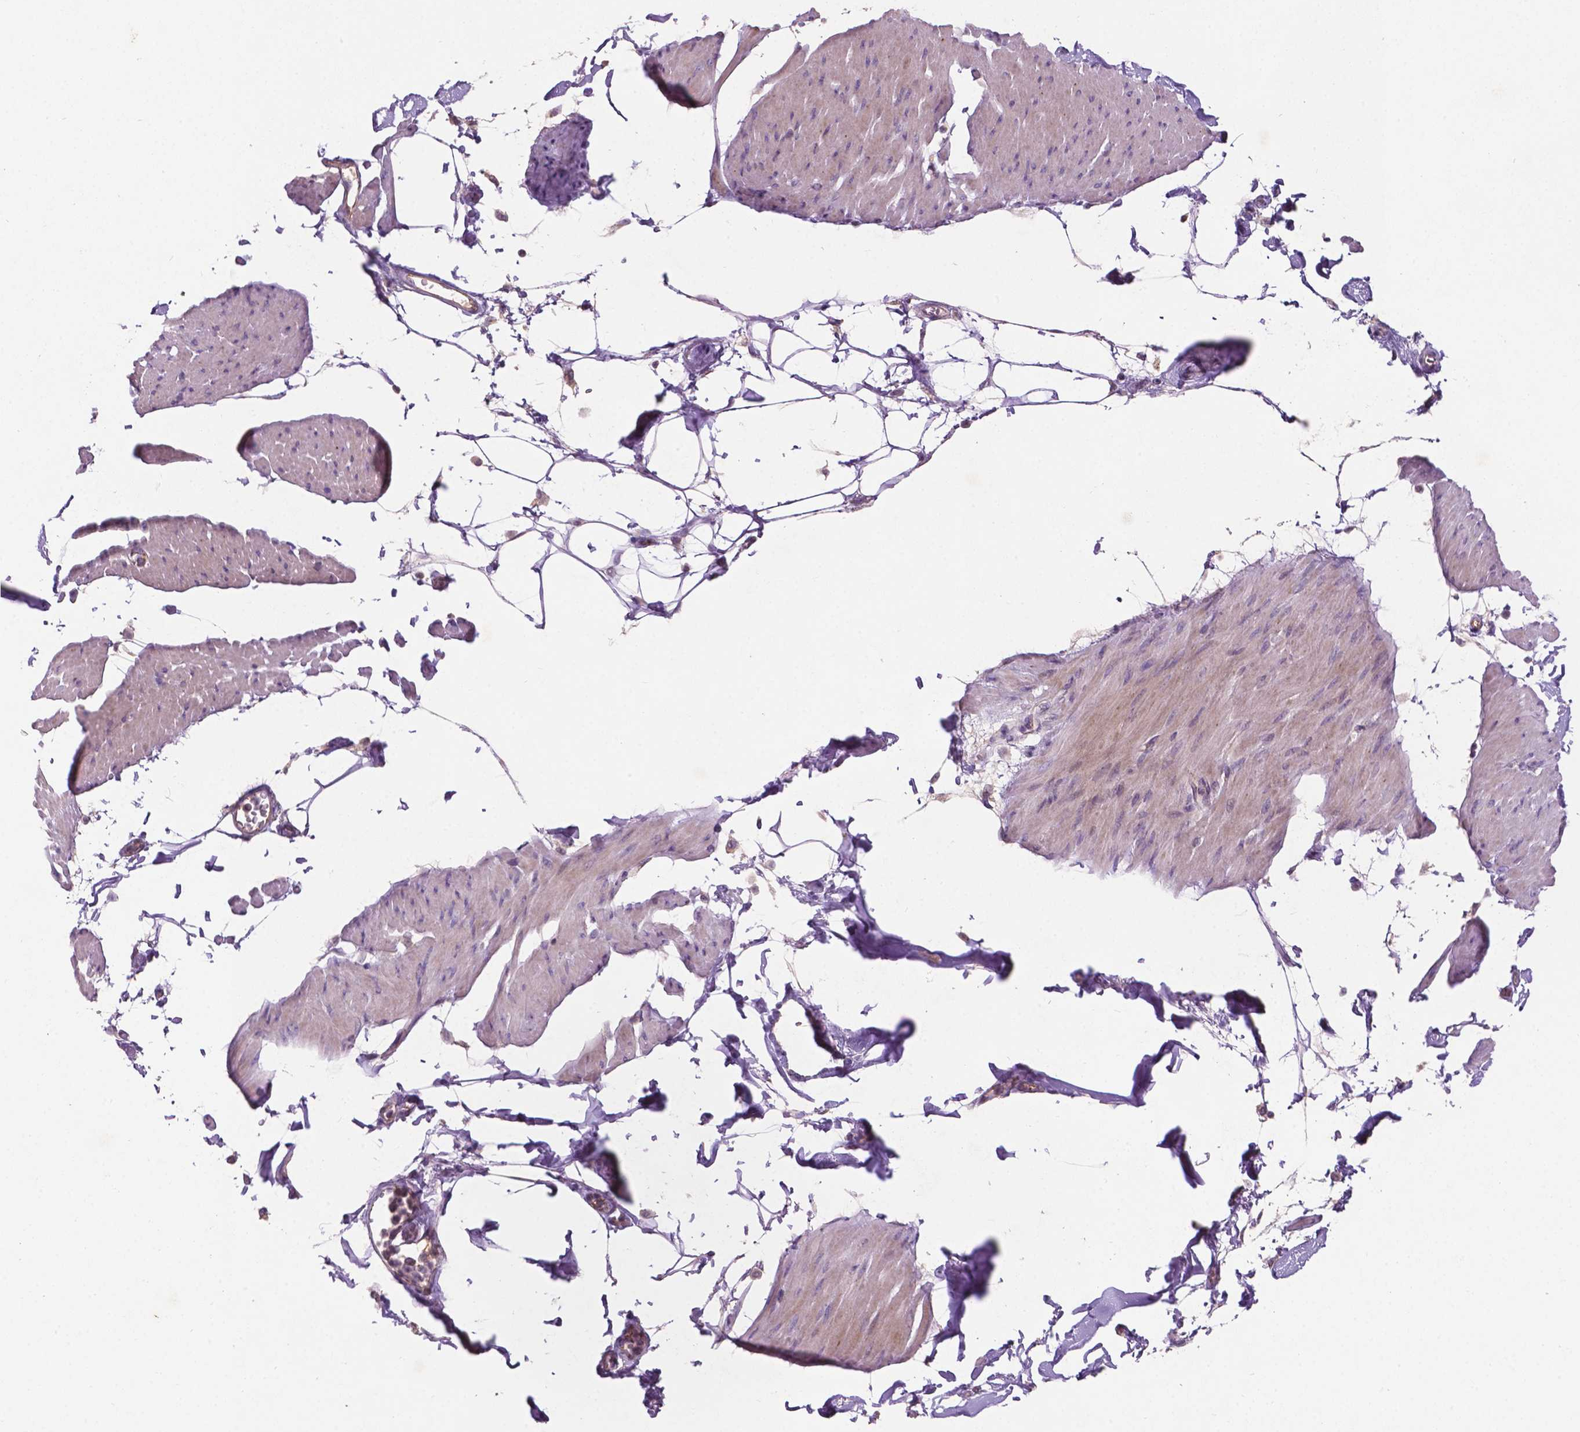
{"staining": {"intensity": "weak", "quantity": "<25%", "location": "cytoplasmic/membranous"}, "tissue": "smooth muscle", "cell_type": "Smooth muscle cells", "image_type": "normal", "snomed": [{"axis": "morphology", "description": "Normal tissue, NOS"}, {"axis": "topography", "description": "Adipose tissue"}, {"axis": "topography", "description": "Smooth muscle"}, {"axis": "topography", "description": "Peripheral nerve tissue"}], "caption": "The histopathology image reveals no staining of smooth muscle cells in benign smooth muscle. (Immunohistochemistry, brightfield microscopy, high magnification).", "gene": "ARL5C", "patient": {"sex": "male", "age": 83}}